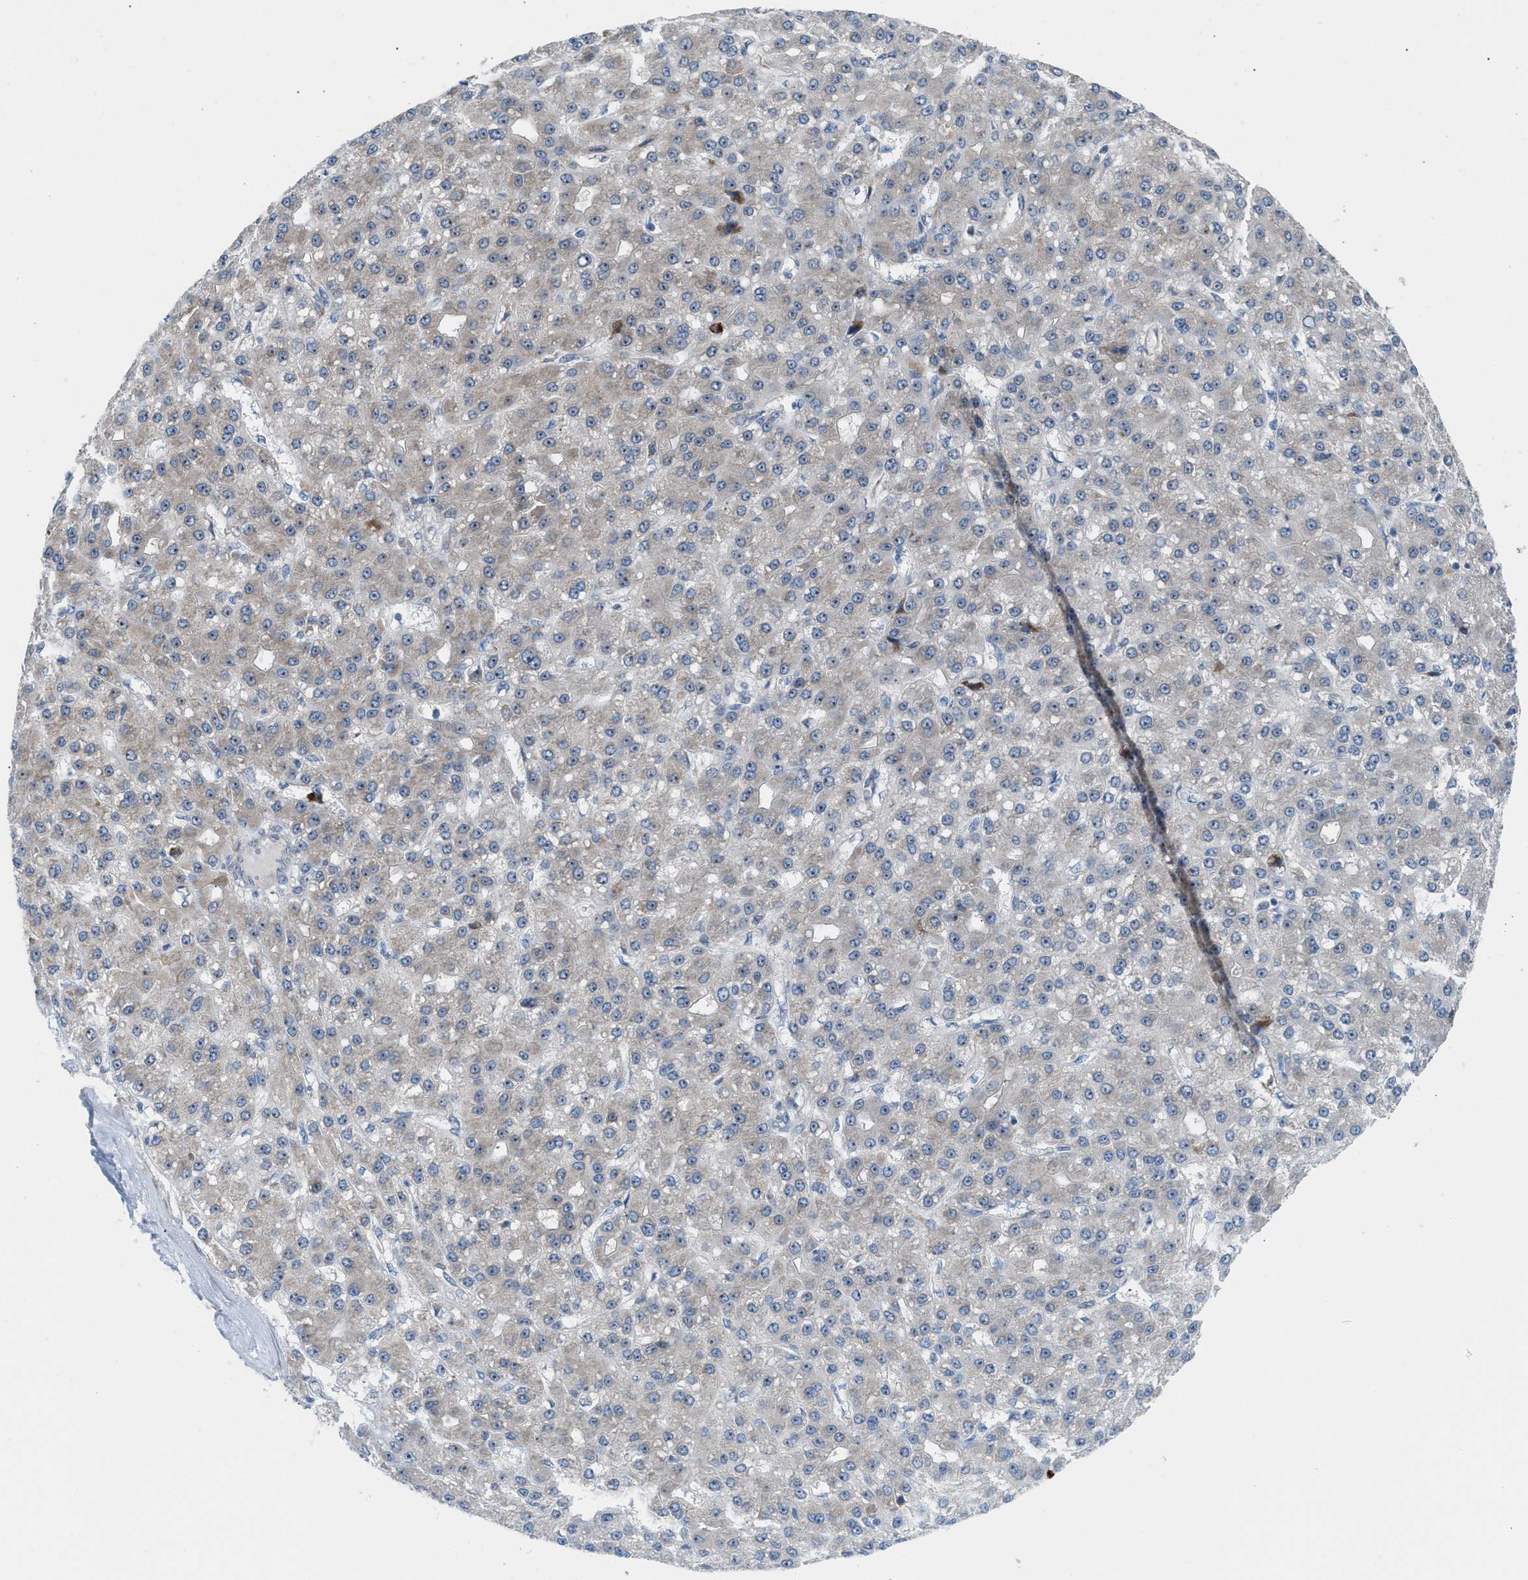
{"staining": {"intensity": "weak", "quantity": "<25%", "location": "cytoplasmic/membranous"}, "tissue": "liver cancer", "cell_type": "Tumor cells", "image_type": "cancer", "snomed": [{"axis": "morphology", "description": "Carcinoma, Hepatocellular, NOS"}, {"axis": "topography", "description": "Liver"}], "caption": "There is no significant expression in tumor cells of liver cancer (hepatocellular carcinoma).", "gene": "TPH1", "patient": {"sex": "male", "age": 67}}